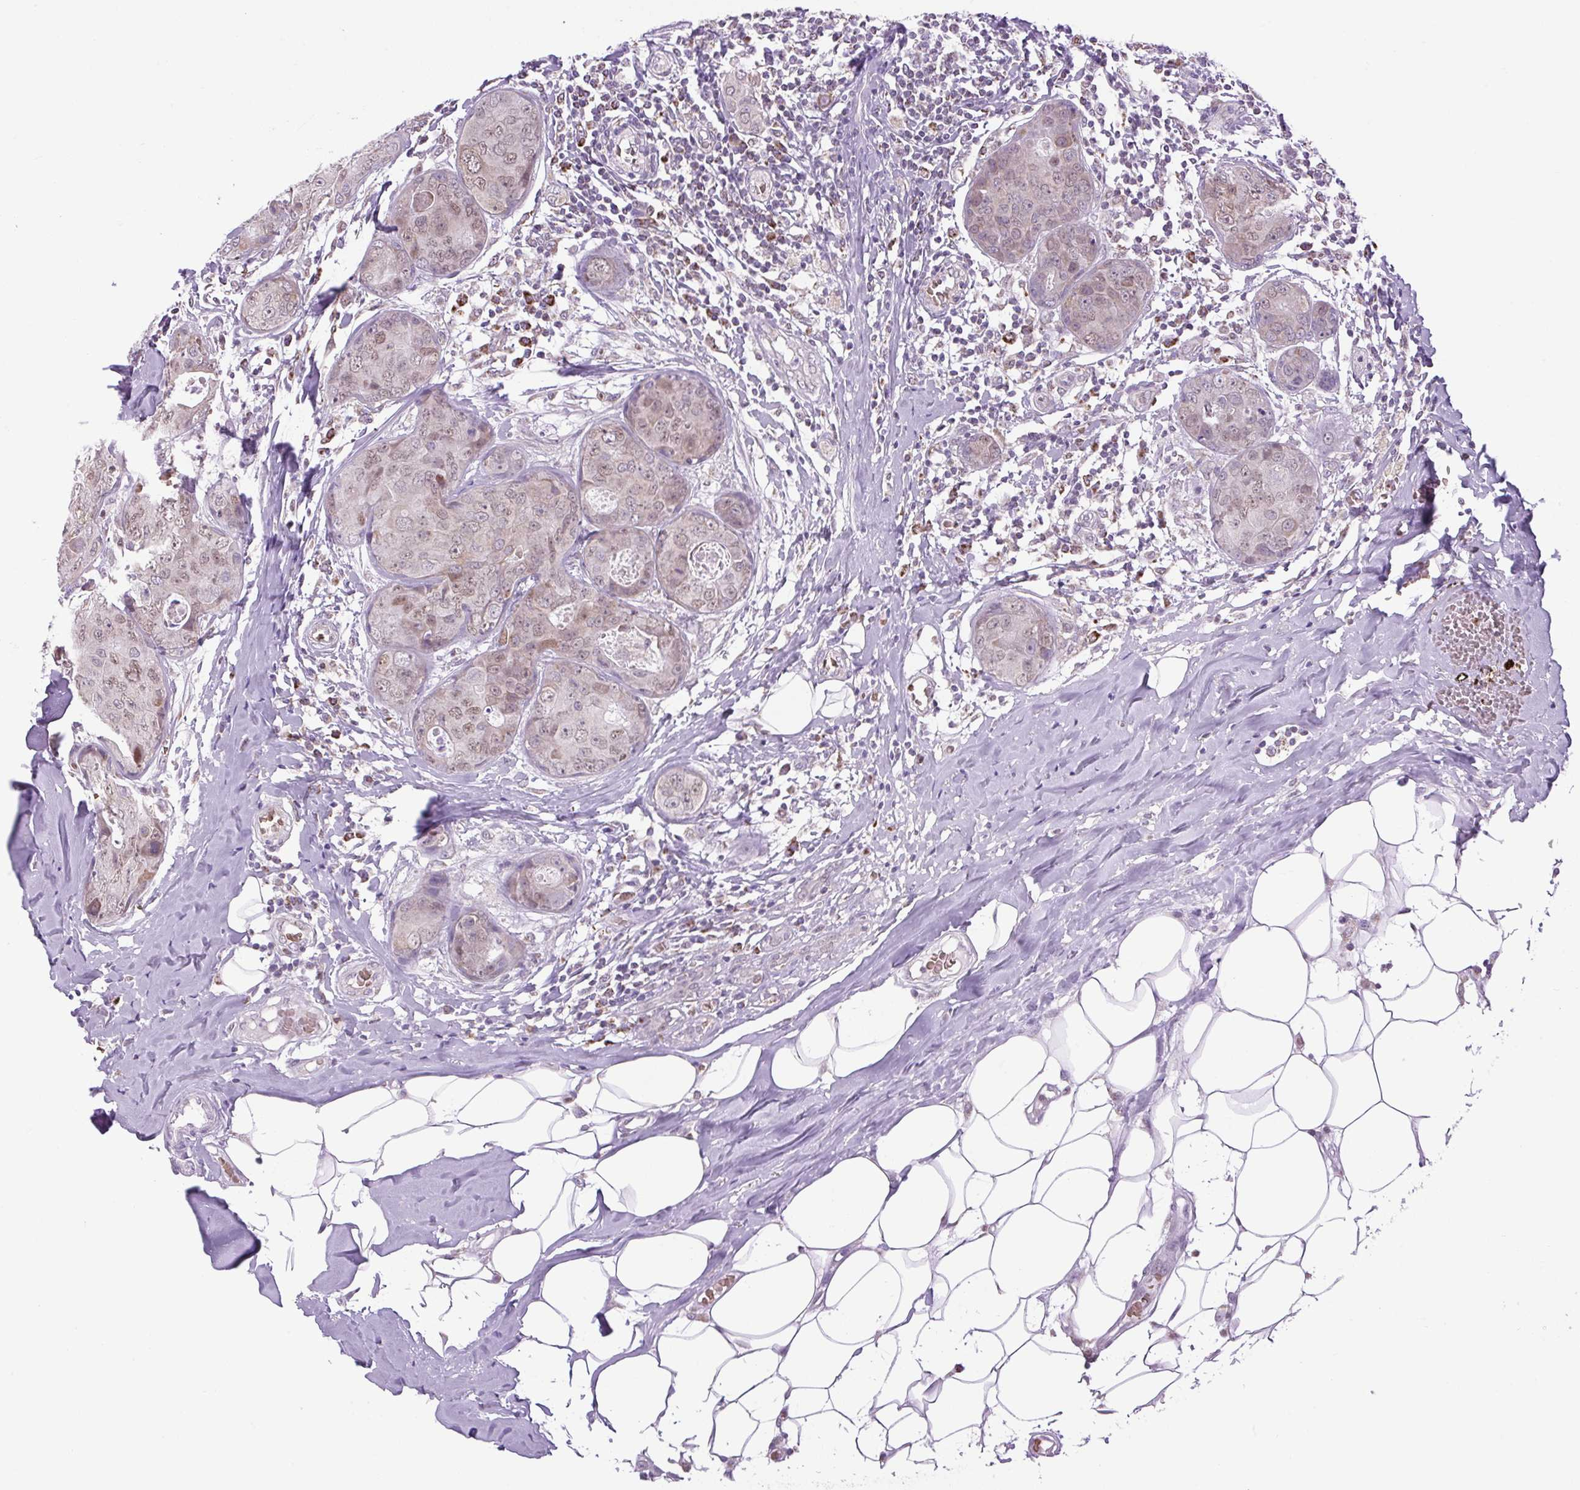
{"staining": {"intensity": "weak", "quantity": ">75%", "location": "nuclear"}, "tissue": "breast cancer", "cell_type": "Tumor cells", "image_type": "cancer", "snomed": [{"axis": "morphology", "description": "Duct carcinoma"}, {"axis": "topography", "description": "Breast"}], "caption": "Immunohistochemistry image of human intraductal carcinoma (breast) stained for a protein (brown), which exhibits low levels of weak nuclear positivity in approximately >75% of tumor cells.", "gene": "SCO2", "patient": {"sex": "female", "age": 43}}